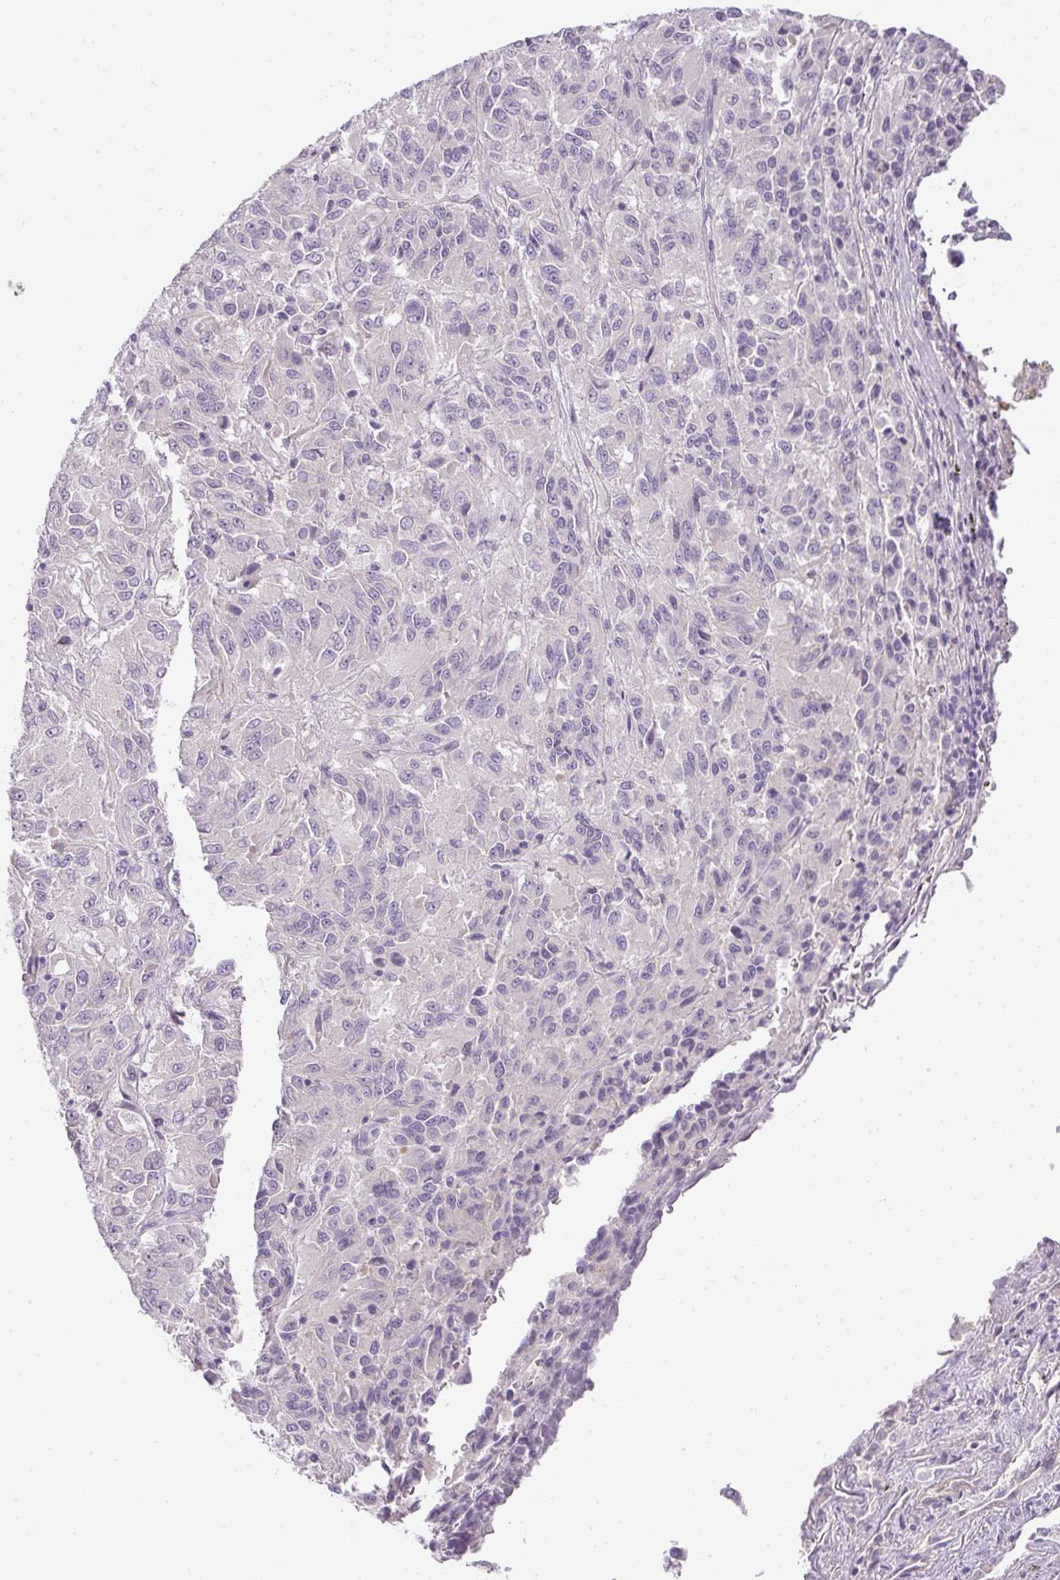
{"staining": {"intensity": "negative", "quantity": "none", "location": "none"}, "tissue": "melanoma", "cell_type": "Tumor cells", "image_type": "cancer", "snomed": [{"axis": "morphology", "description": "Malignant melanoma, Metastatic site"}, {"axis": "topography", "description": "Lung"}], "caption": "Tumor cells are negative for protein expression in human malignant melanoma (metastatic site).", "gene": "RAX2", "patient": {"sex": "male", "age": 64}}